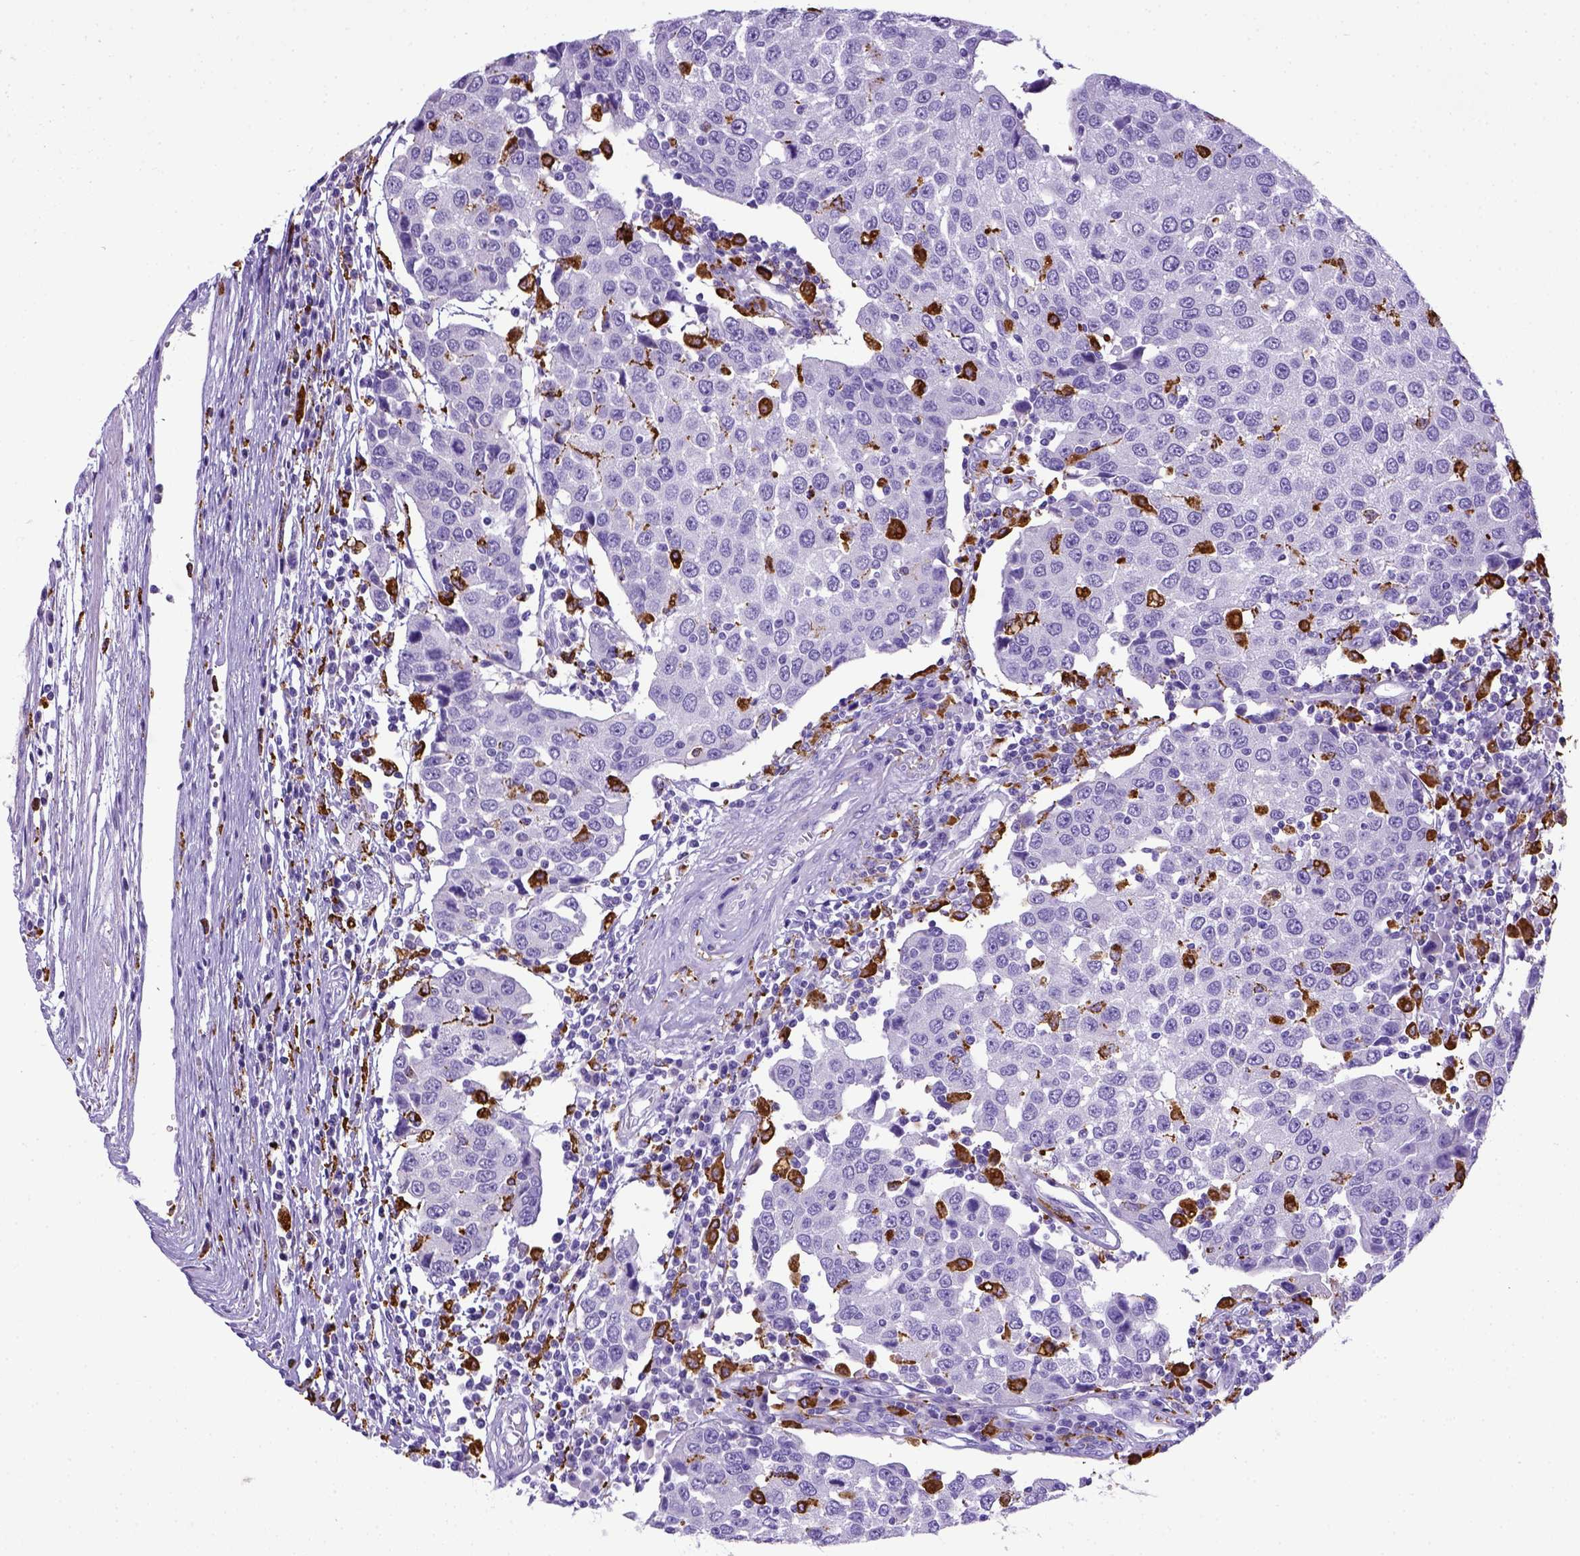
{"staining": {"intensity": "negative", "quantity": "none", "location": "none"}, "tissue": "urothelial cancer", "cell_type": "Tumor cells", "image_type": "cancer", "snomed": [{"axis": "morphology", "description": "Urothelial carcinoma, High grade"}, {"axis": "topography", "description": "Urinary bladder"}], "caption": "Urothelial carcinoma (high-grade) stained for a protein using immunohistochemistry (IHC) displays no staining tumor cells.", "gene": "CD68", "patient": {"sex": "female", "age": 85}}